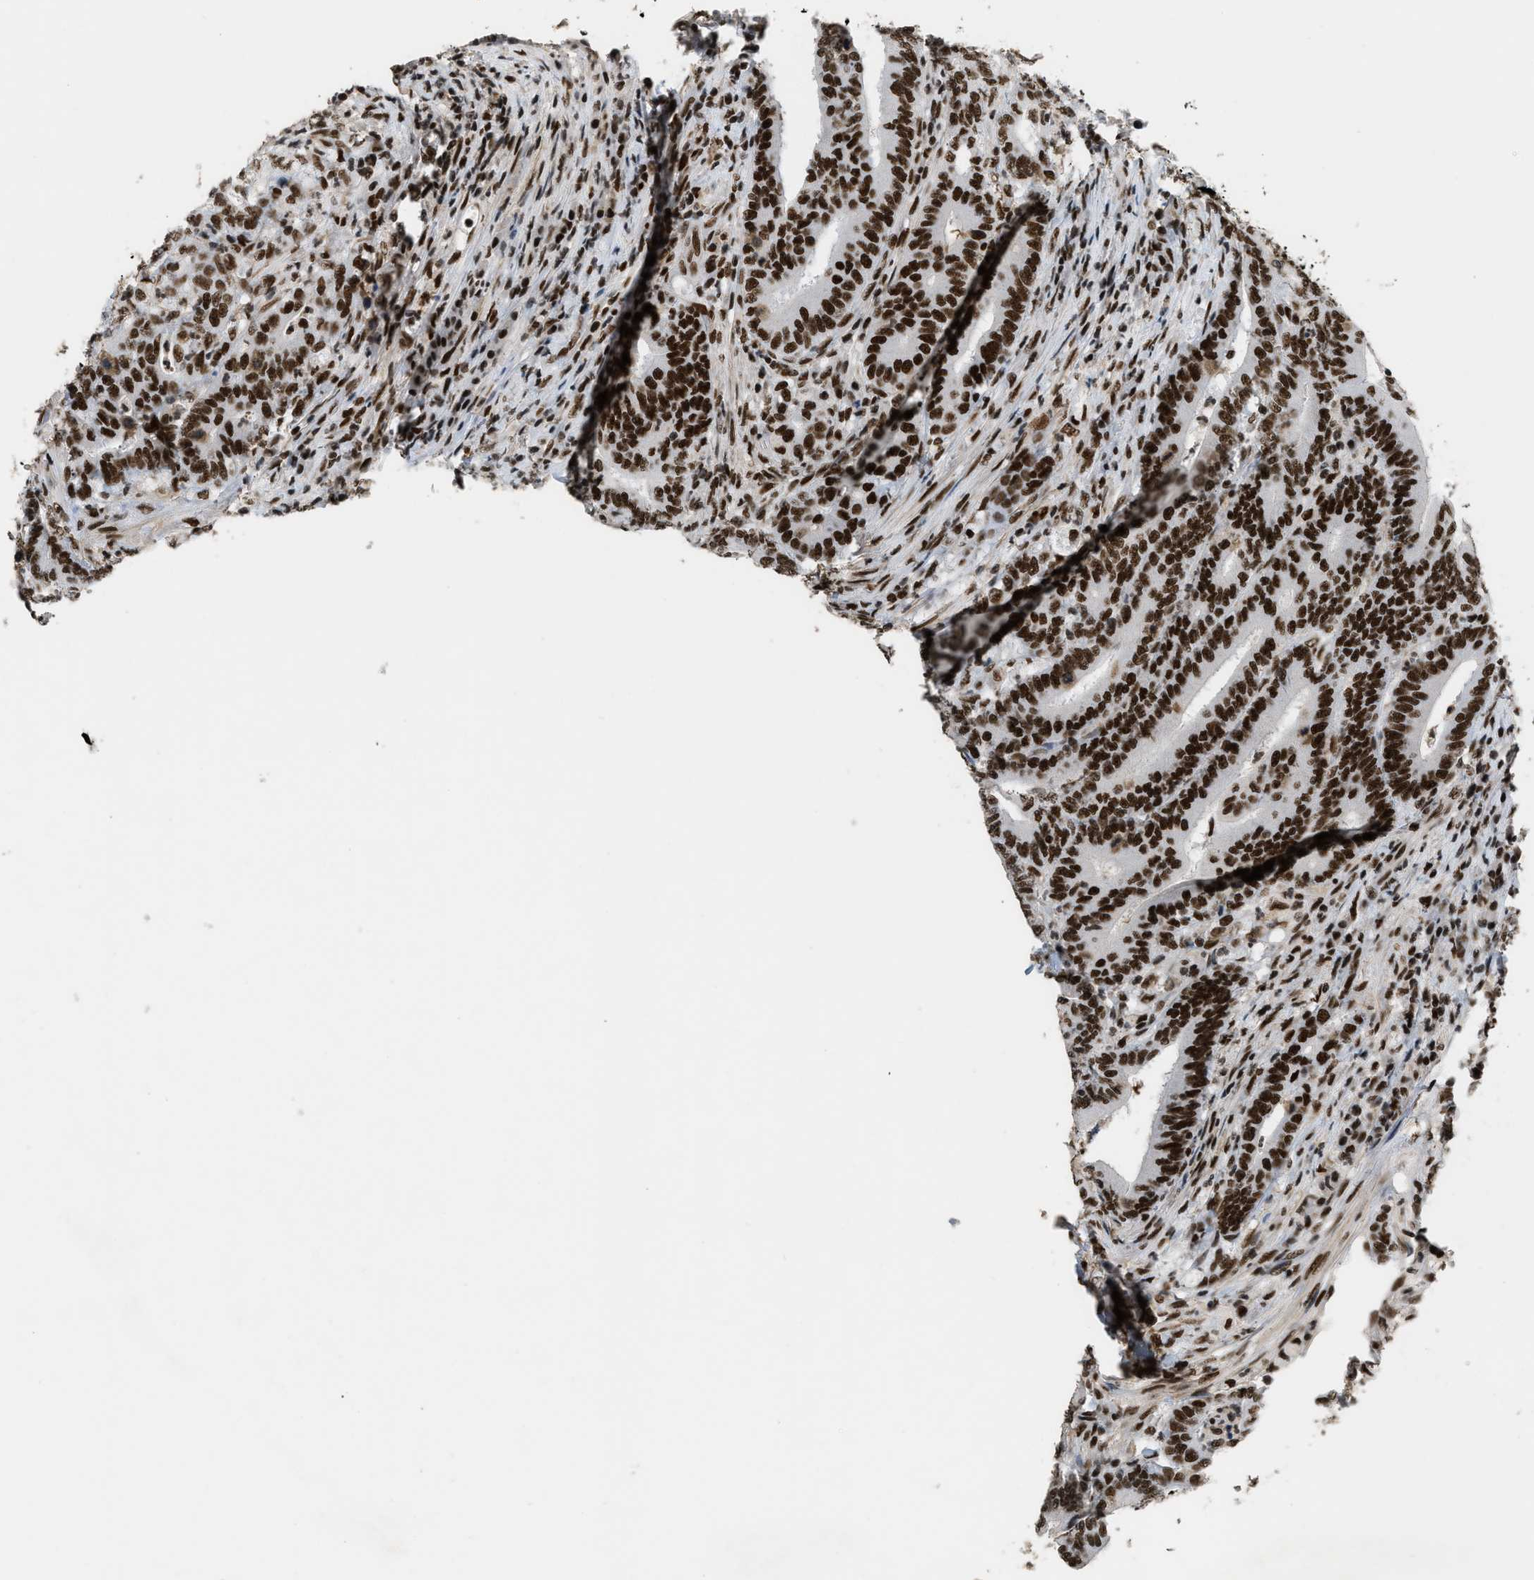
{"staining": {"intensity": "strong", "quantity": ">75%", "location": "nuclear"}, "tissue": "colorectal cancer", "cell_type": "Tumor cells", "image_type": "cancer", "snomed": [{"axis": "morphology", "description": "Adenocarcinoma, NOS"}, {"axis": "topography", "description": "Colon"}], "caption": "Immunohistochemical staining of colorectal cancer (adenocarcinoma) shows high levels of strong nuclear staining in about >75% of tumor cells. (Brightfield microscopy of DAB IHC at high magnification).", "gene": "SMARCB1", "patient": {"sex": "female", "age": 66}}